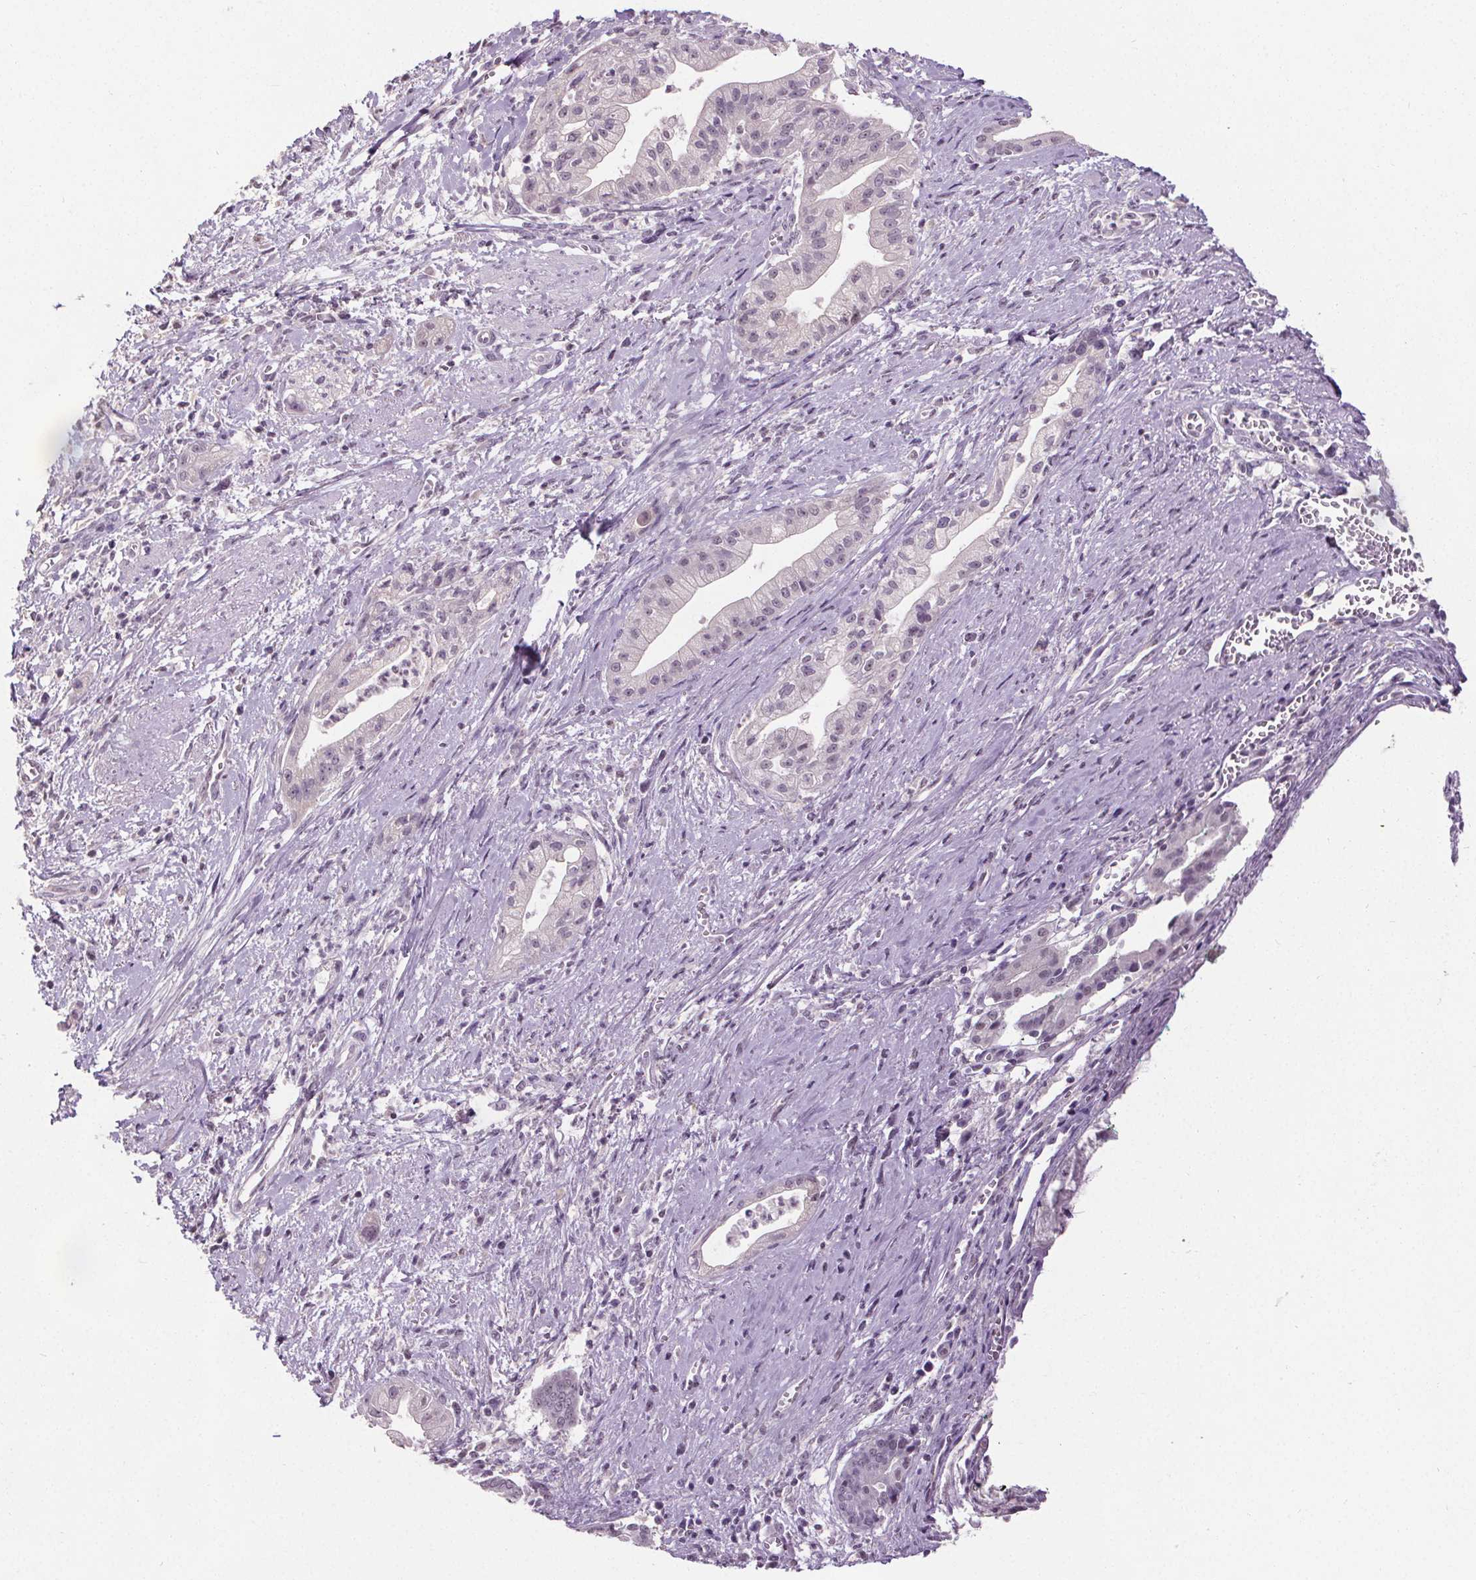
{"staining": {"intensity": "negative", "quantity": "none", "location": "none"}, "tissue": "pancreatic cancer", "cell_type": "Tumor cells", "image_type": "cancer", "snomed": [{"axis": "morphology", "description": "Normal tissue, NOS"}, {"axis": "morphology", "description": "Adenocarcinoma, NOS"}, {"axis": "topography", "description": "Lymph node"}, {"axis": "topography", "description": "Pancreas"}], "caption": "Immunohistochemical staining of pancreatic cancer (adenocarcinoma) exhibits no significant positivity in tumor cells. (Brightfield microscopy of DAB immunohistochemistry at high magnification).", "gene": "SLC2A9", "patient": {"sex": "female", "age": 58}}